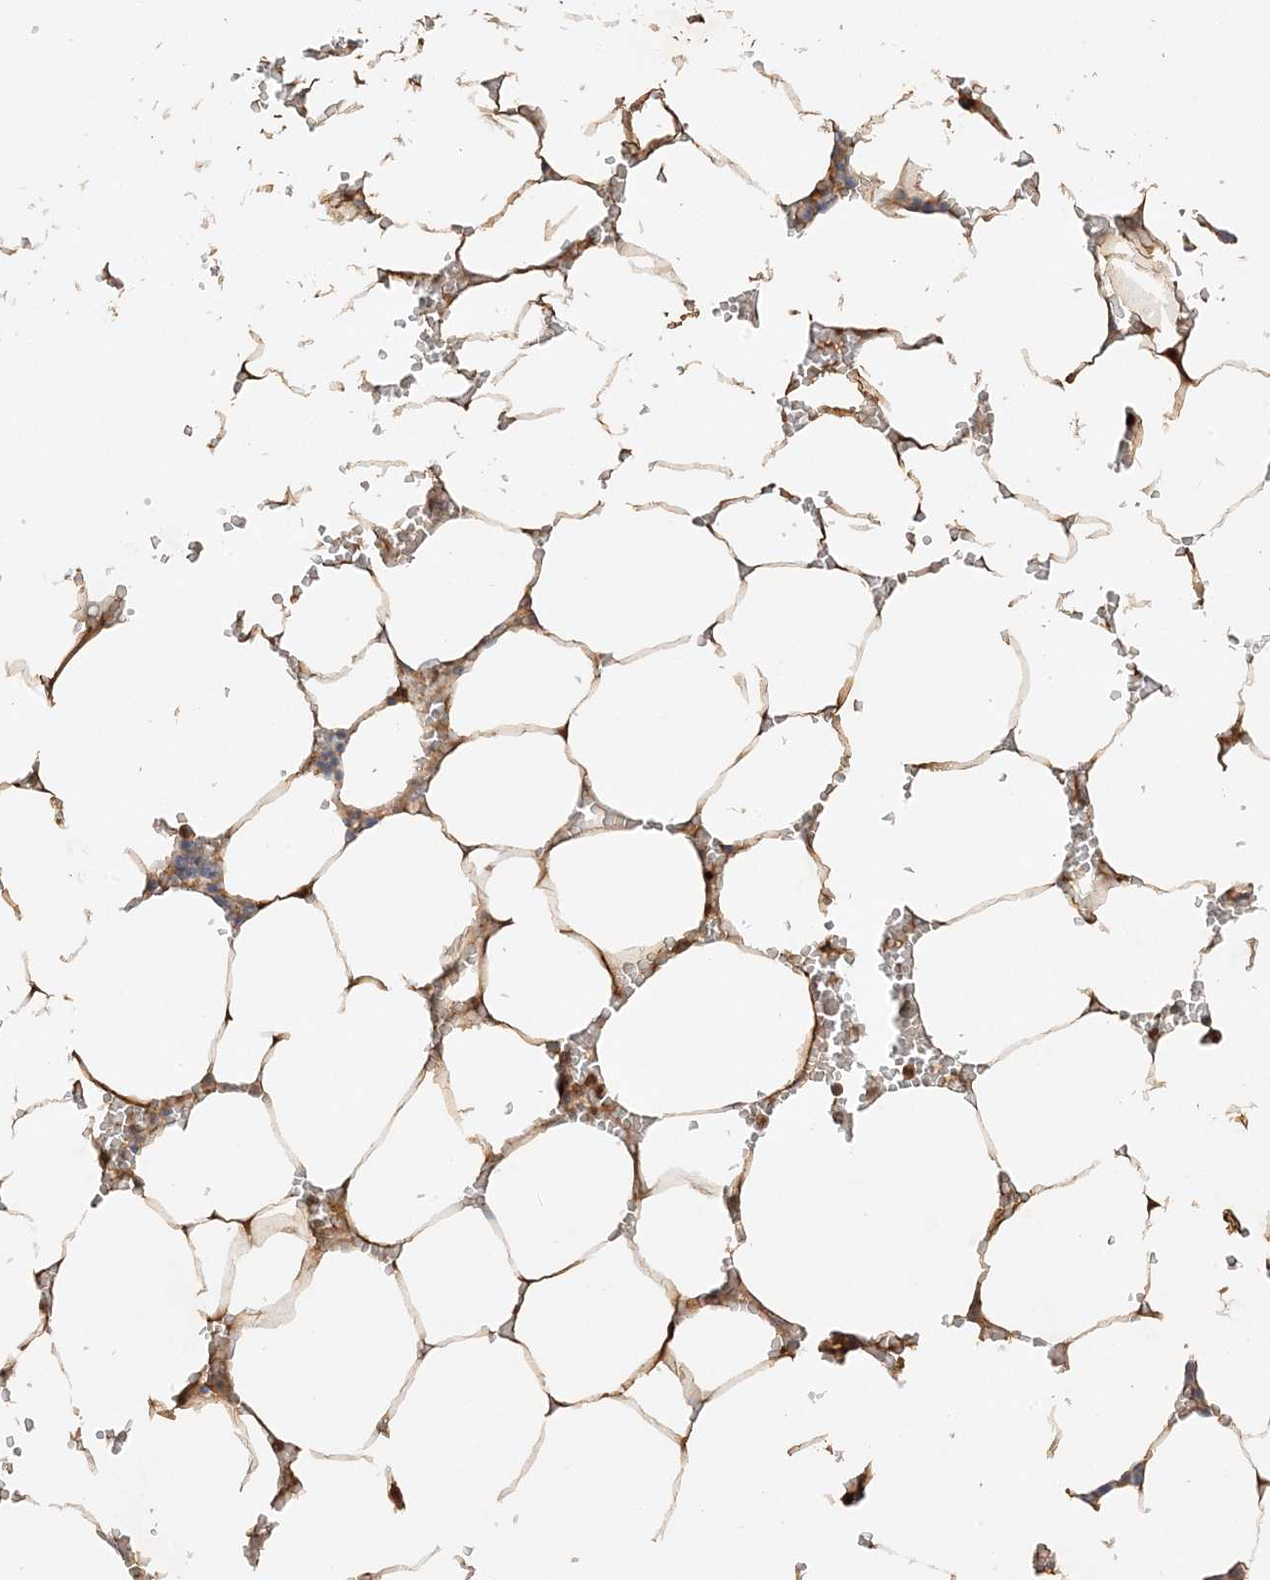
{"staining": {"intensity": "moderate", "quantity": "25%-75%", "location": "cytoplasmic/membranous,nuclear"}, "tissue": "bone marrow", "cell_type": "Hematopoietic cells", "image_type": "normal", "snomed": [{"axis": "morphology", "description": "Normal tissue, NOS"}, {"axis": "topography", "description": "Bone marrow"}], "caption": "Bone marrow stained for a protein (brown) demonstrates moderate cytoplasmic/membranous,nuclear positive expression in about 25%-75% of hematopoietic cells.", "gene": "DDX18", "patient": {"sex": "male", "age": 70}}